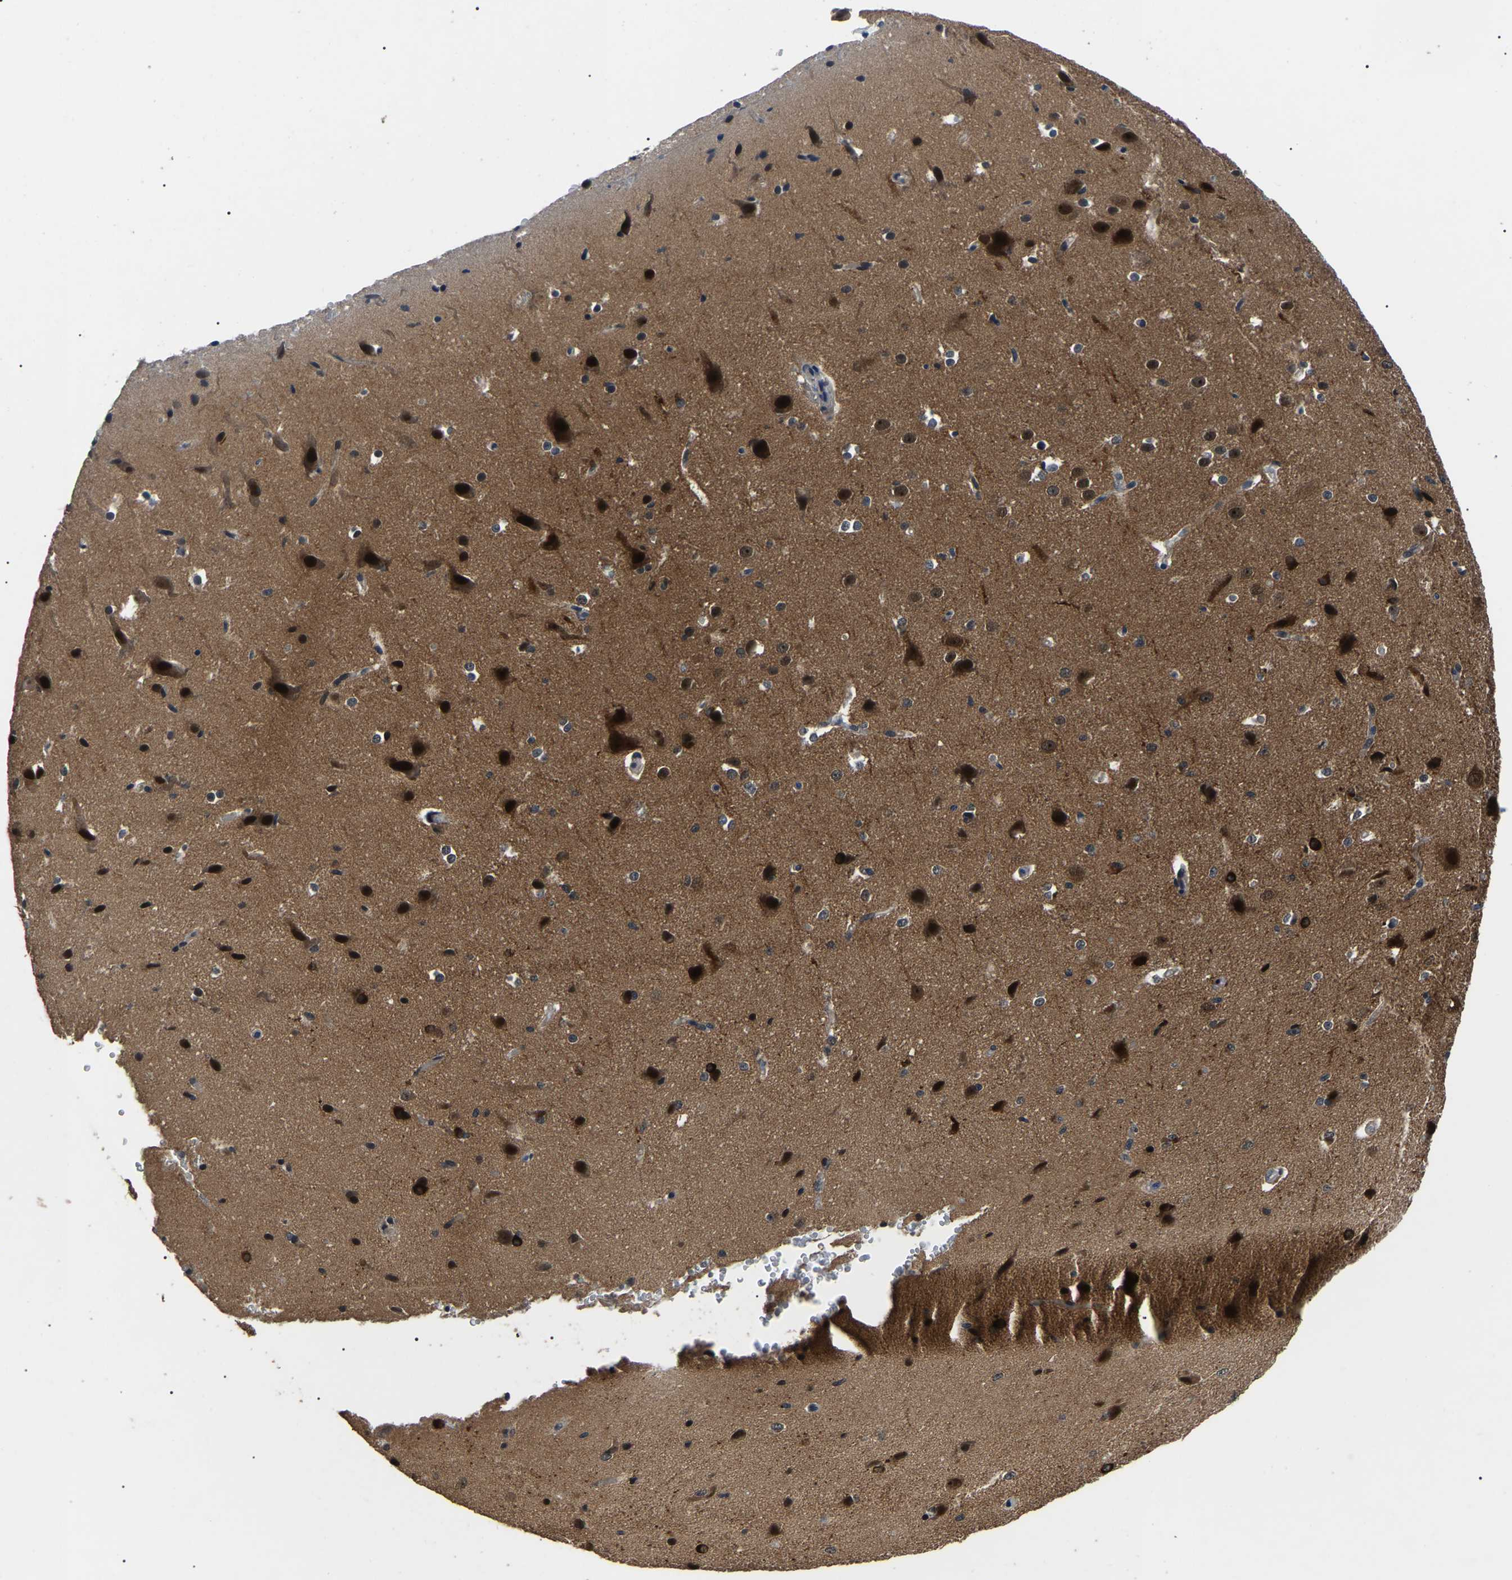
{"staining": {"intensity": "weak", "quantity": "25%-75%", "location": "cytoplasmic/membranous,nuclear"}, "tissue": "cerebral cortex", "cell_type": "Endothelial cells", "image_type": "normal", "snomed": [{"axis": "morphology", "description": "Normal tissue, NOS"}, {"axis": "morphology", "description": "Developmental malformation"}, {"axis": "topography", "description": "Cerebral cortex"}], "caption": "A histopathology image showing weak cytoplasmic/membranous,nuclear positivity in about 25%-75% of endothelial cells in benign cerebral cortex, as visualized by brown immunohistochemical staining.", "gene": "PPM1E", "patient": {"sex": "female", "age": 30}}